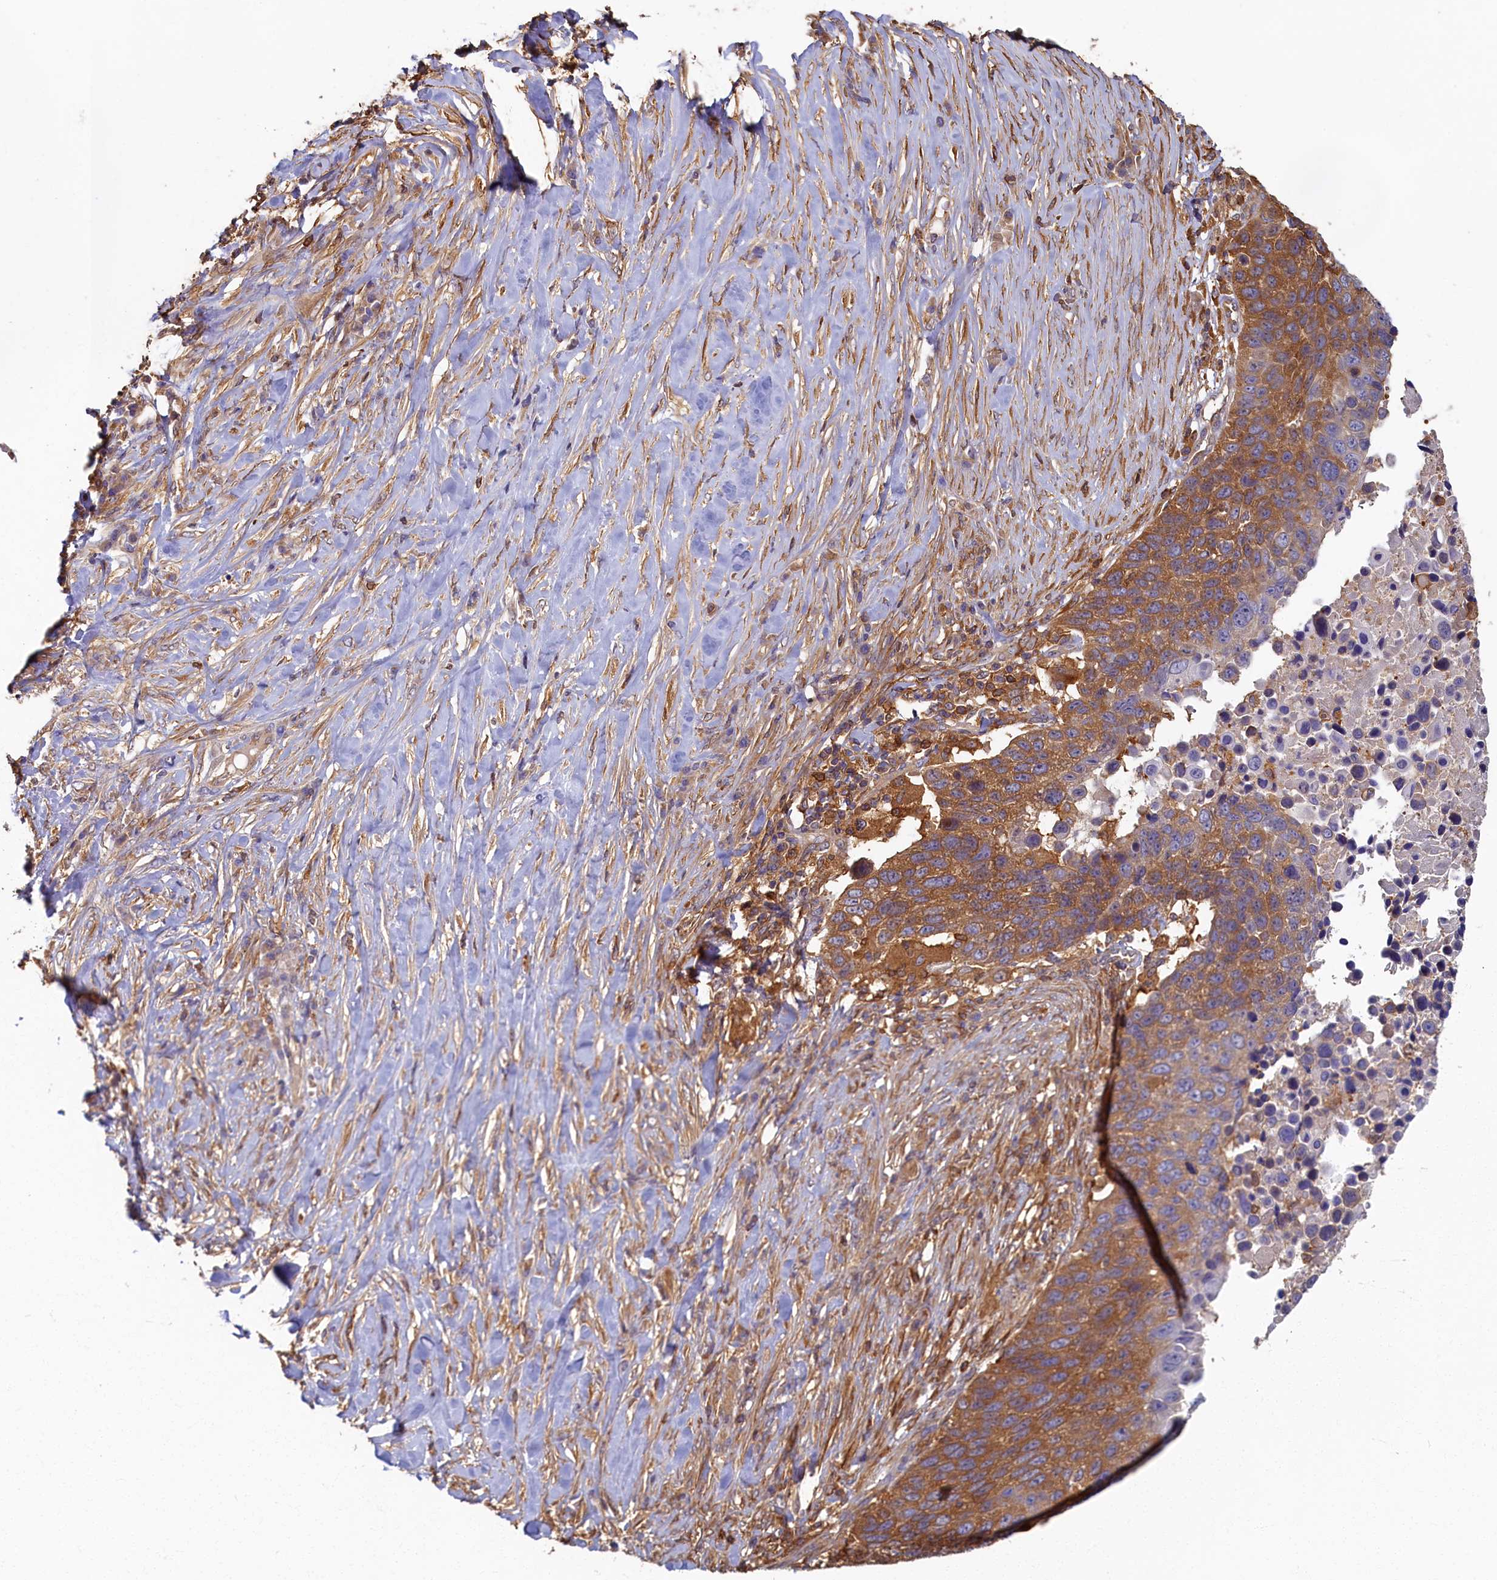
{"staining": {"intensity": "moderate", "quantity": ">75%", "location": "cytoplasmic/membranous"}, "tissue": "lung cancer", "cell_type": "Tumor cells", "image_type": "cancer", "snomed": [{"axis": "morphology", "description": "Normal tissue, NOS"}, {"axis": "morphology", "description": "Squamous cell carcinoma, NOS"}, {"axis": "topography", "description": "Lymph node"}, {"axis": "topography", "description": "Lung"}], "caption": "IHC of human lung squamous cell carcinoma shows medium levels of moderate cytoplasmic/membranous staining in approximately >75% of tumor cells. Nuclei are stained in blue.", "gene": "TIMM8B", "patient": {"sex": "male", "age": 66}}